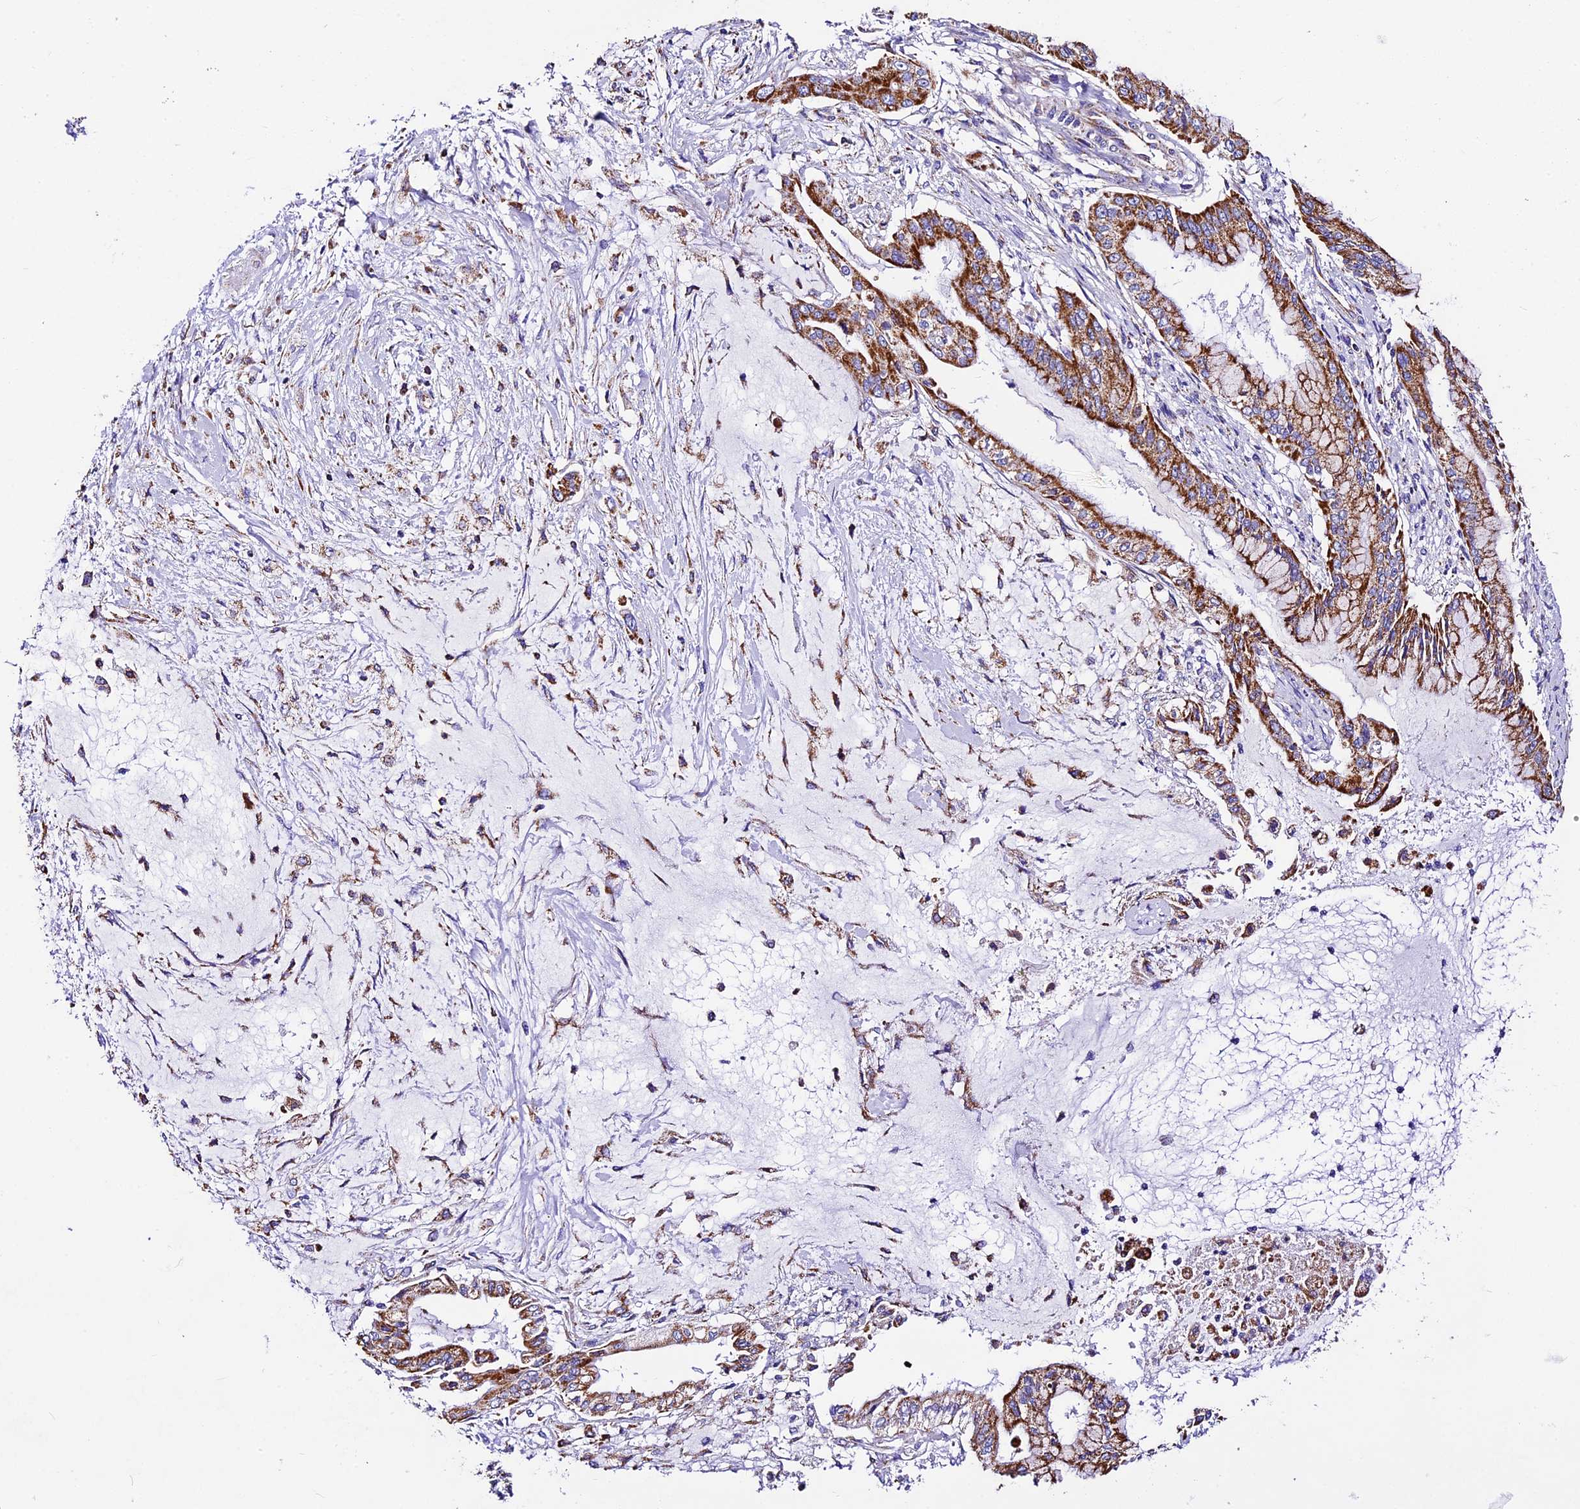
{"staining": {"intensity": "strong", "quantity": ">75%", "location": "cytoplasmic/membranous"}, "tissue": "pancreatic cancer", "cell_type": "Tumor cells", "image_type": "cancer", "snomed": [{"axis": "morphology", "description": "Adenocarcinoma, NOS"}, {"axis": "topography", "description": "Pancreas"}], "caption": "Immunohistochemical staining of human pancreatic adenocarcinoma reveals high levels of strong cytoplasmic/membranous protein staining in approximately >75% of tumor cells. The staining was performed using DAB to visualize the protein expression in brown, while the nuclei were stained in blue with hematoxylin (Magnification: 20x).", "gene": "DCAF5", "patient": {"sex": "male", "age": 46}}